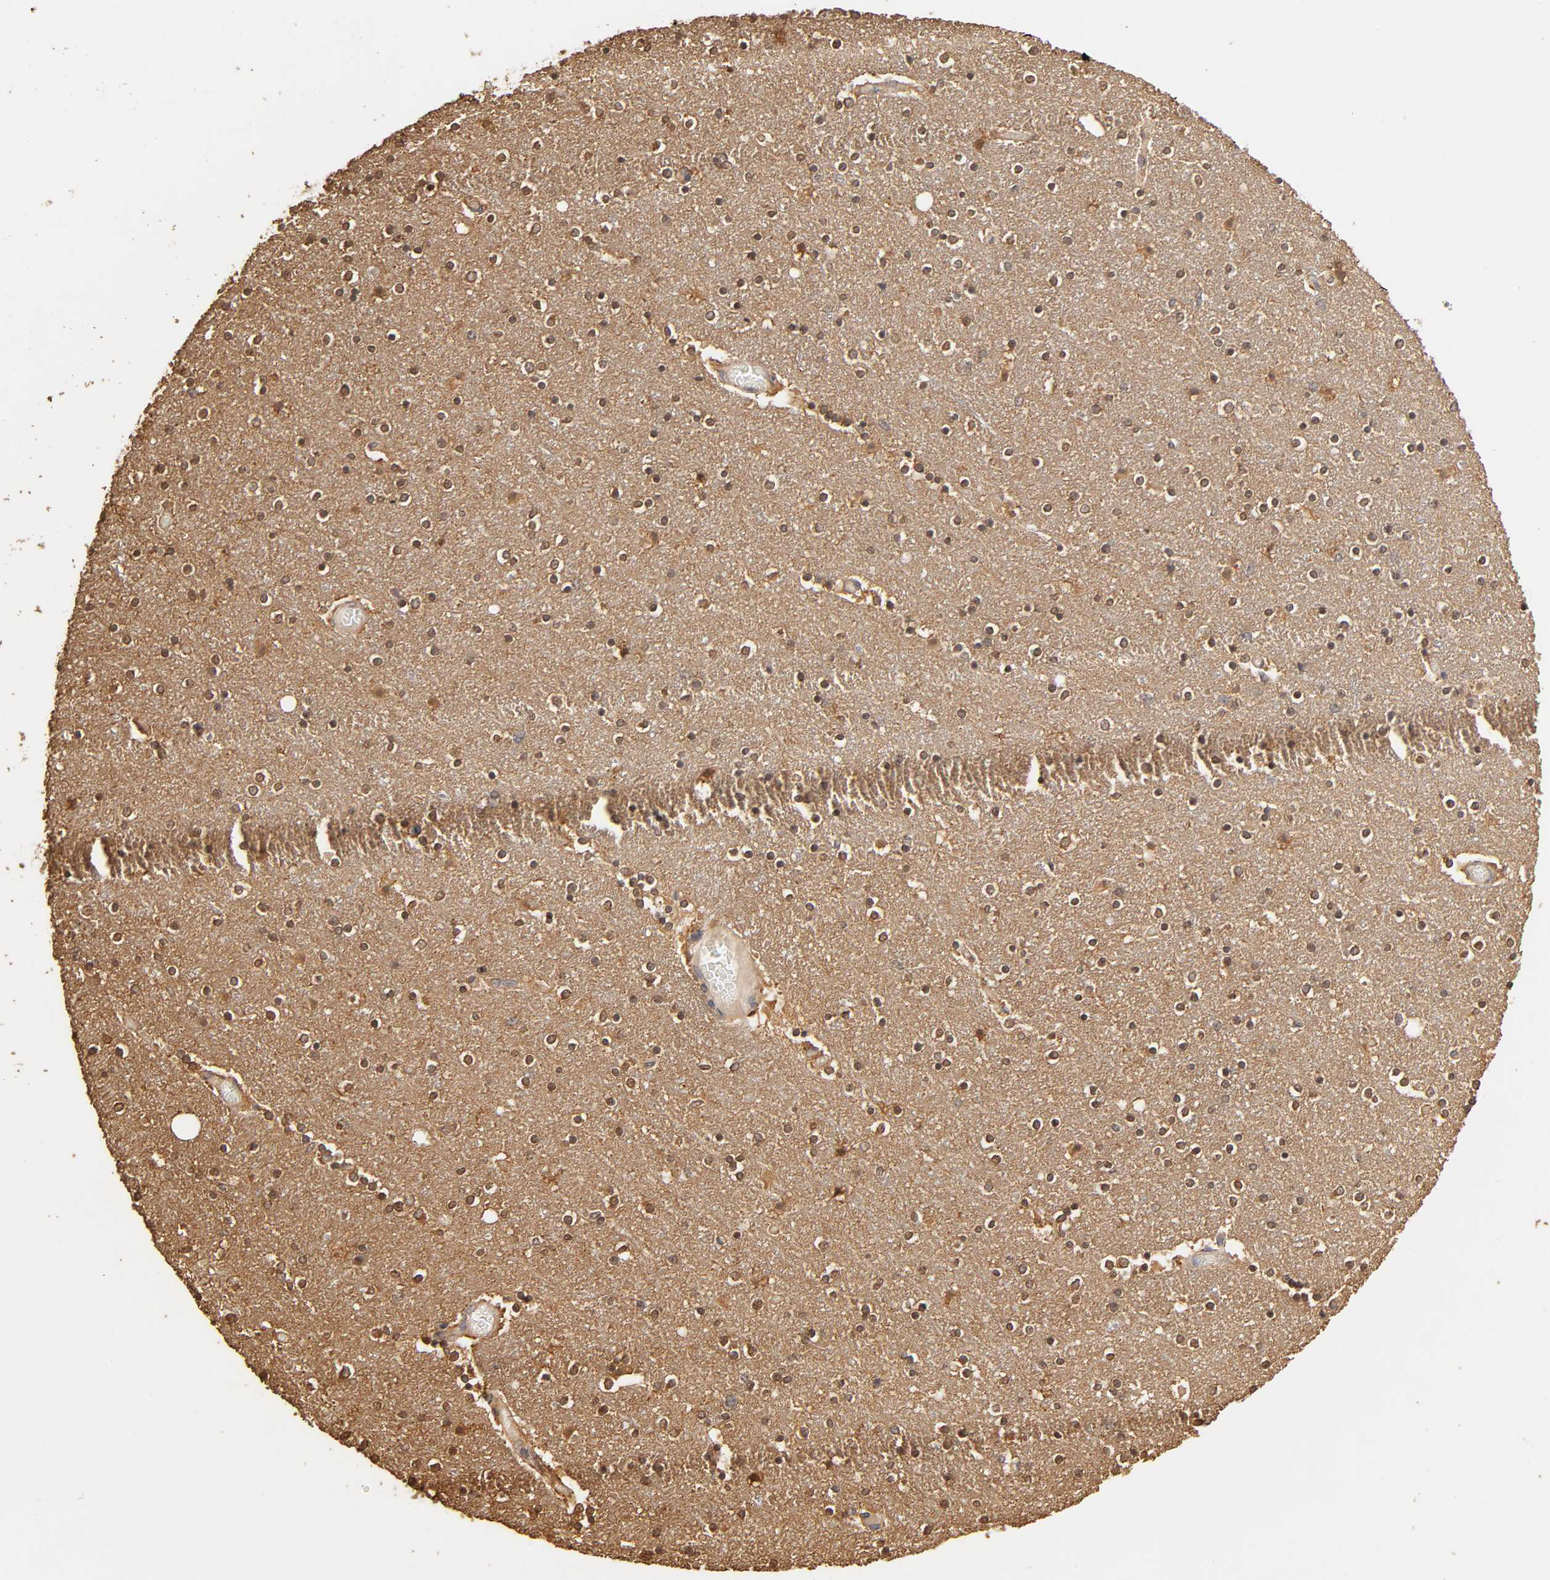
{"staining": {"intensity": "moderate", "quantity": "25%-75%", "location": "nuclear"}, "tissue": "caudate", "cell_type": "Glial cells", "image_type": "normal", "snomed": [{"axis": "morphology", "description": "Normal tissue, NOS"}, {"axis": "topography", "description": "Lateral ventricle wall"}], "caption": "A medium amount of moderate nuclear staining is appreciated in about 25%-75% of glial cells in normal caudate.", "gene": "VSIG4", "patient": {"sex": "female", "age": 54}}